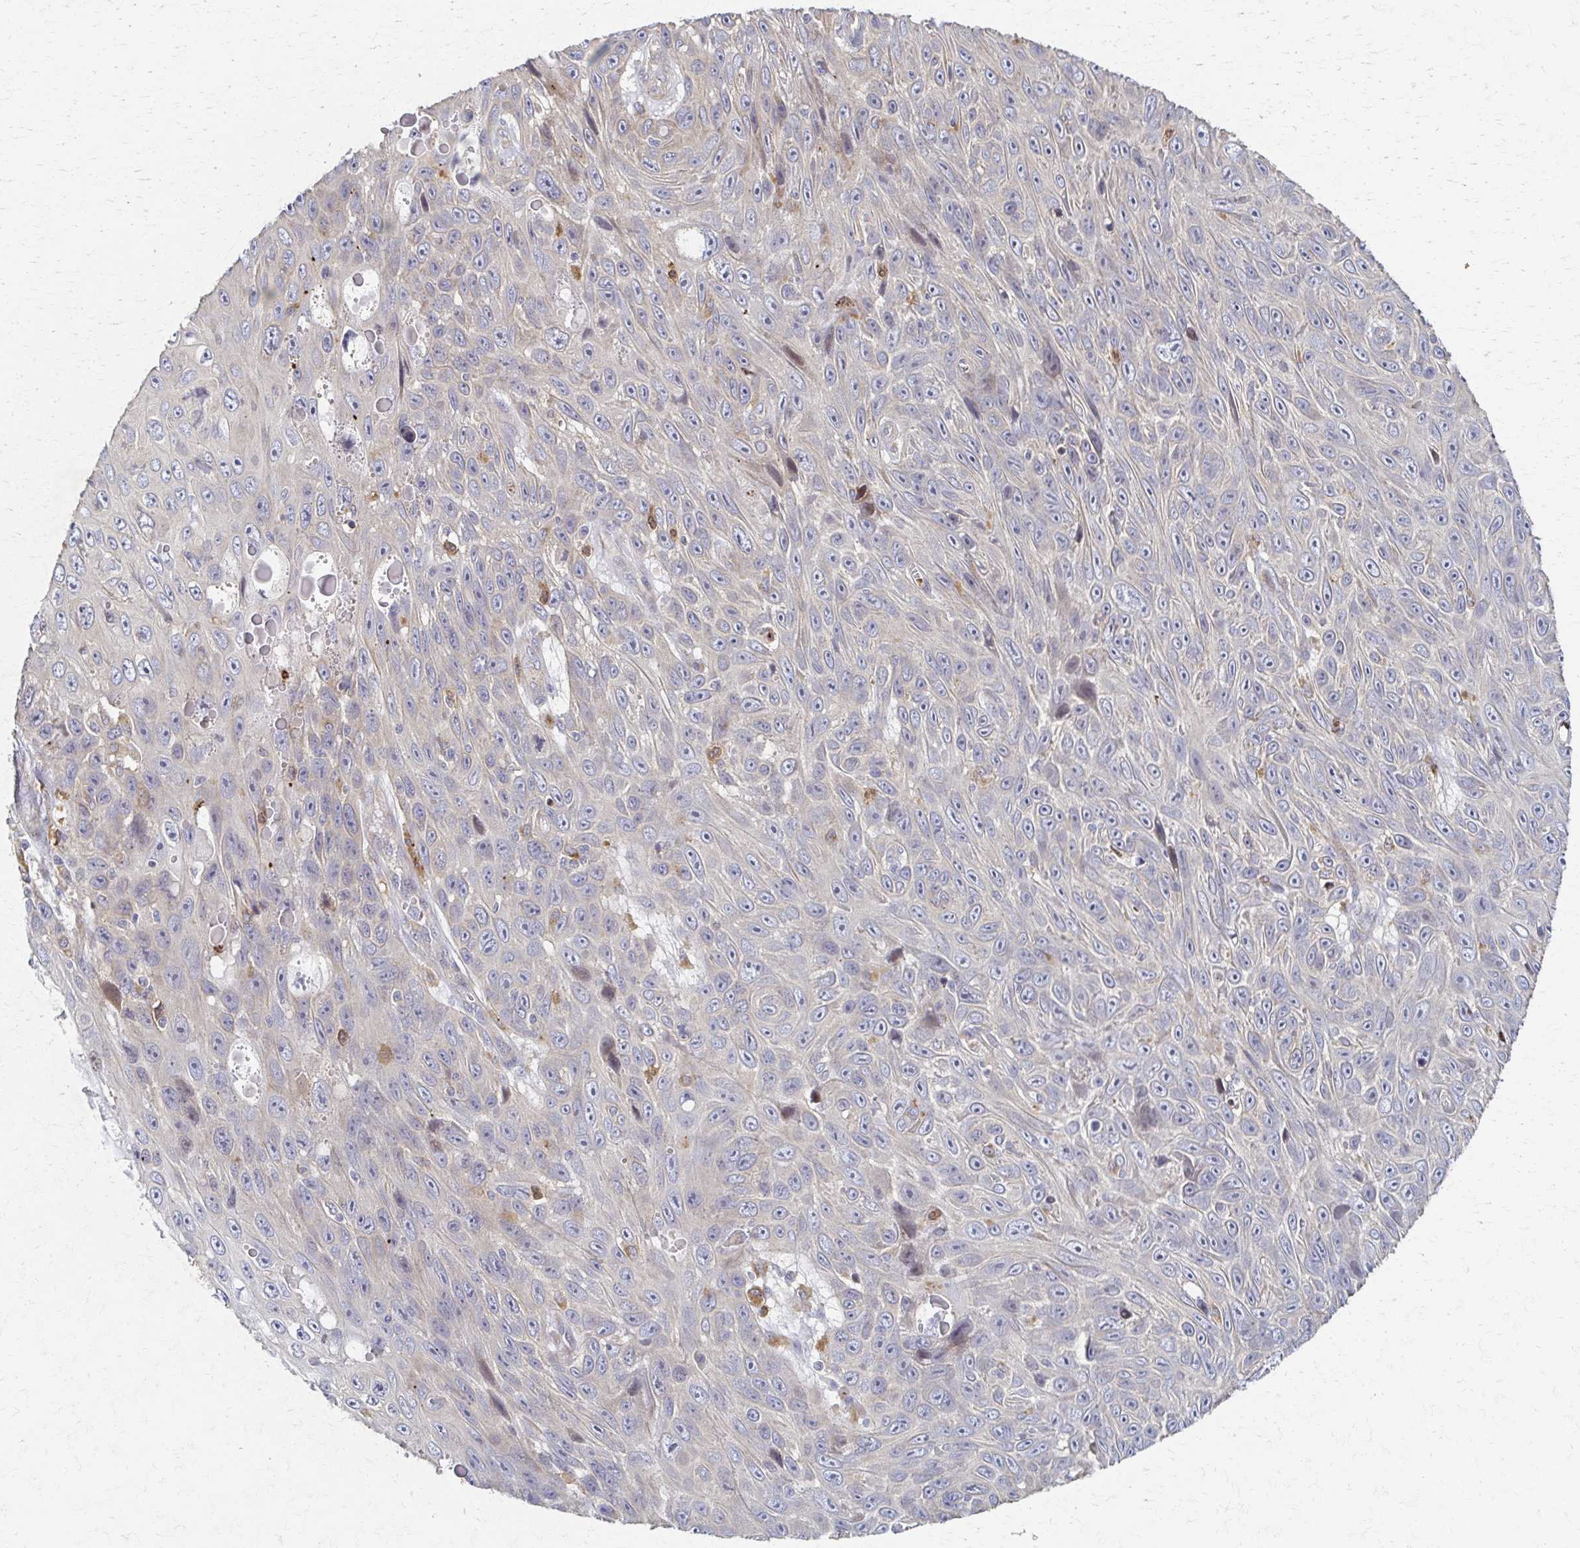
{"staining": {"intensity": "negative", "quantity": "none", "location": "none"}, "tissue": "skin cancer", "cell_type": "Tumor cells", "image_type": "cancer", "snomed": [{"axis": "morphology", "description": "Squamous cell carcinoma, NOS"}, {"axis": "topography", "description": "Skin"}], "caption": "Tumor cells show no significant protein positivity in skin cancer (squamous cell carcinoma).", "gene": "SKA2", "patient": {"sex": "male", "age": 82}}